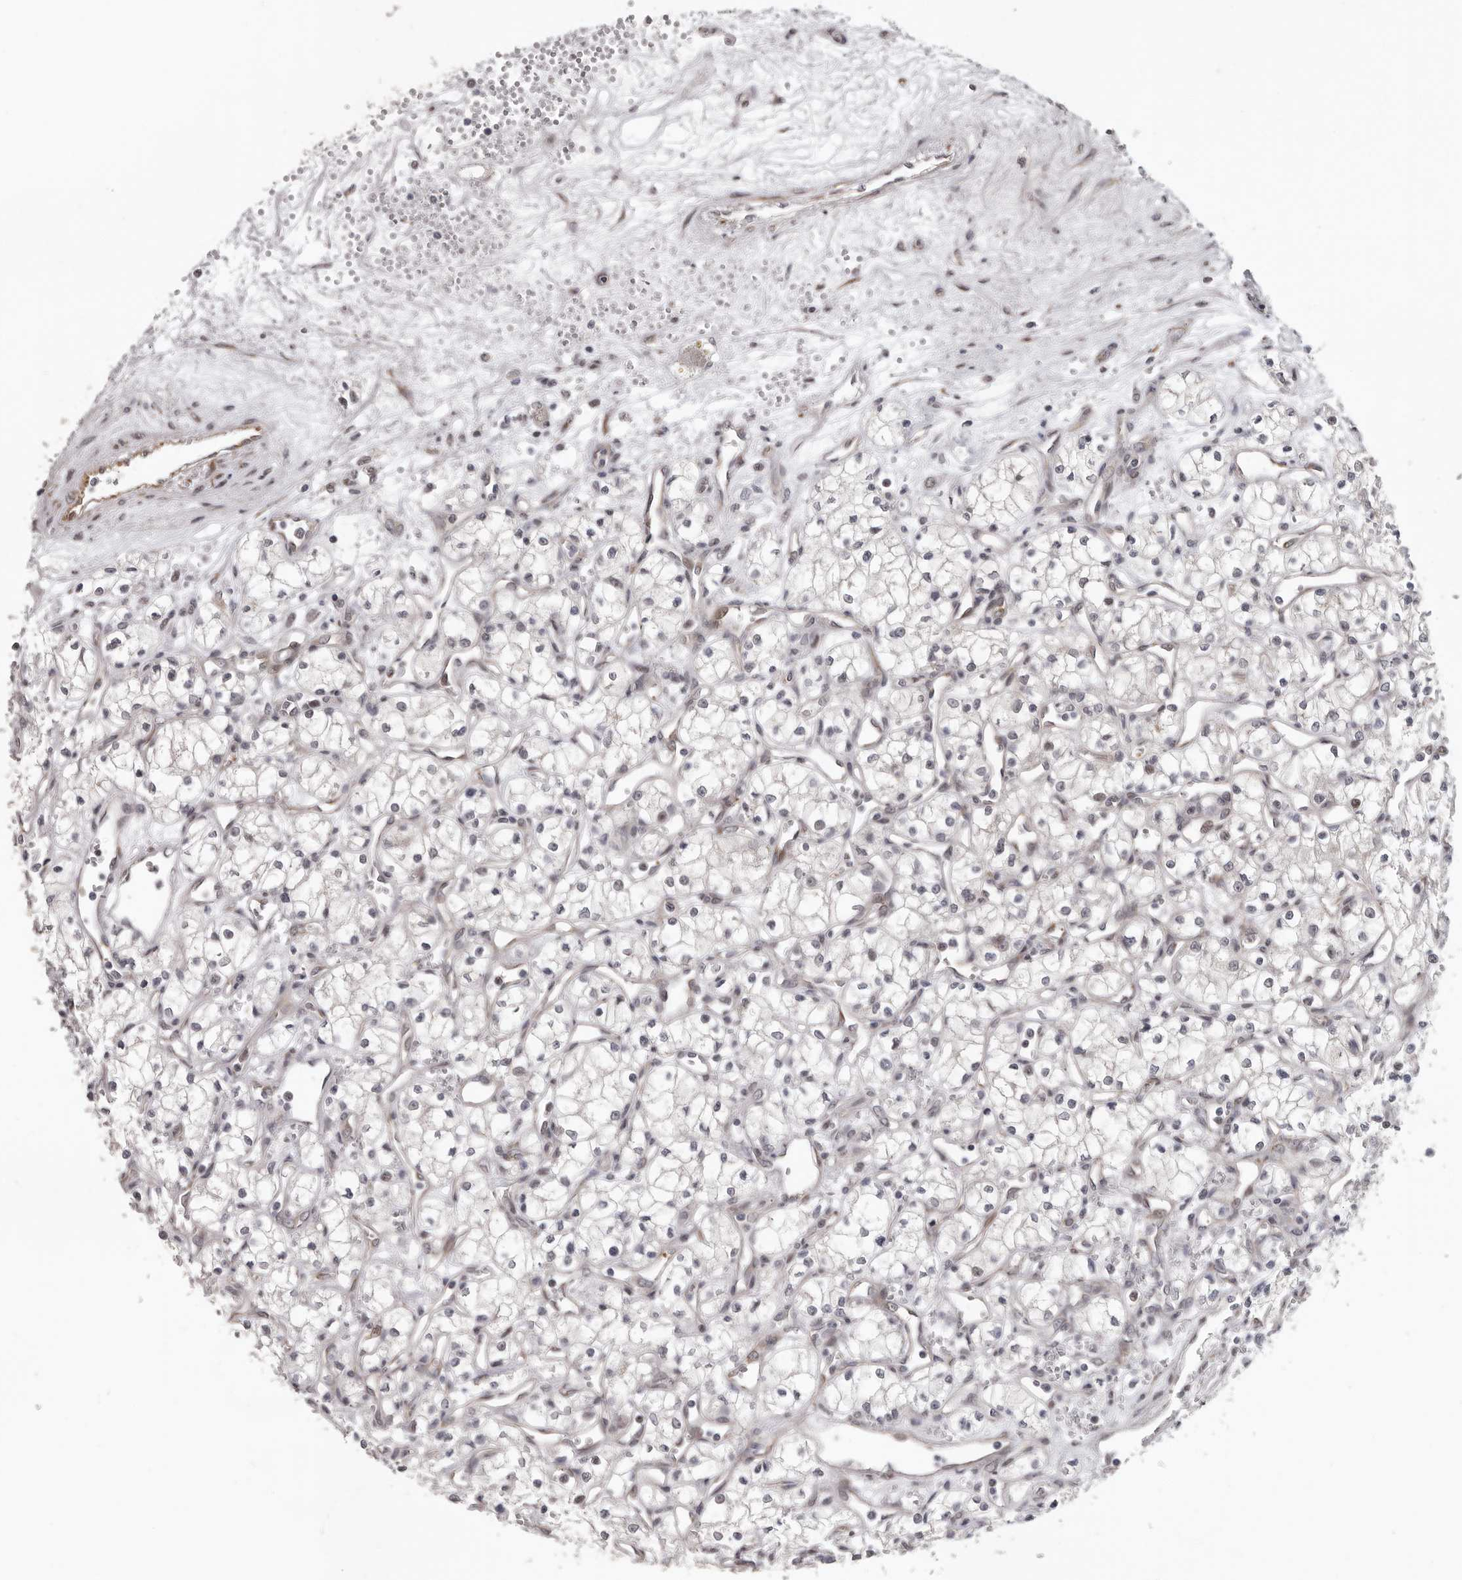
{"staining": {"intensity": "negative", "quantity": "none", "location": "none"}, "tissue": "renal cancer", "cell_type": "Tumor cells", "image_type": "cancer", "snomed": [{"axis": "morphology", "description": "Adenocarcinoma, NOS"}, {"axis": "topography", "description": "Kidney"}], "caption": "High power microscopy histopathology image of an immunohistochemistry (IHC) image of renal cancer (adenocarcinoma), revealing no significant staining in tumor cells.", "gene": "RALGPS2", "patient": {"sex": "male", "age": 59}}